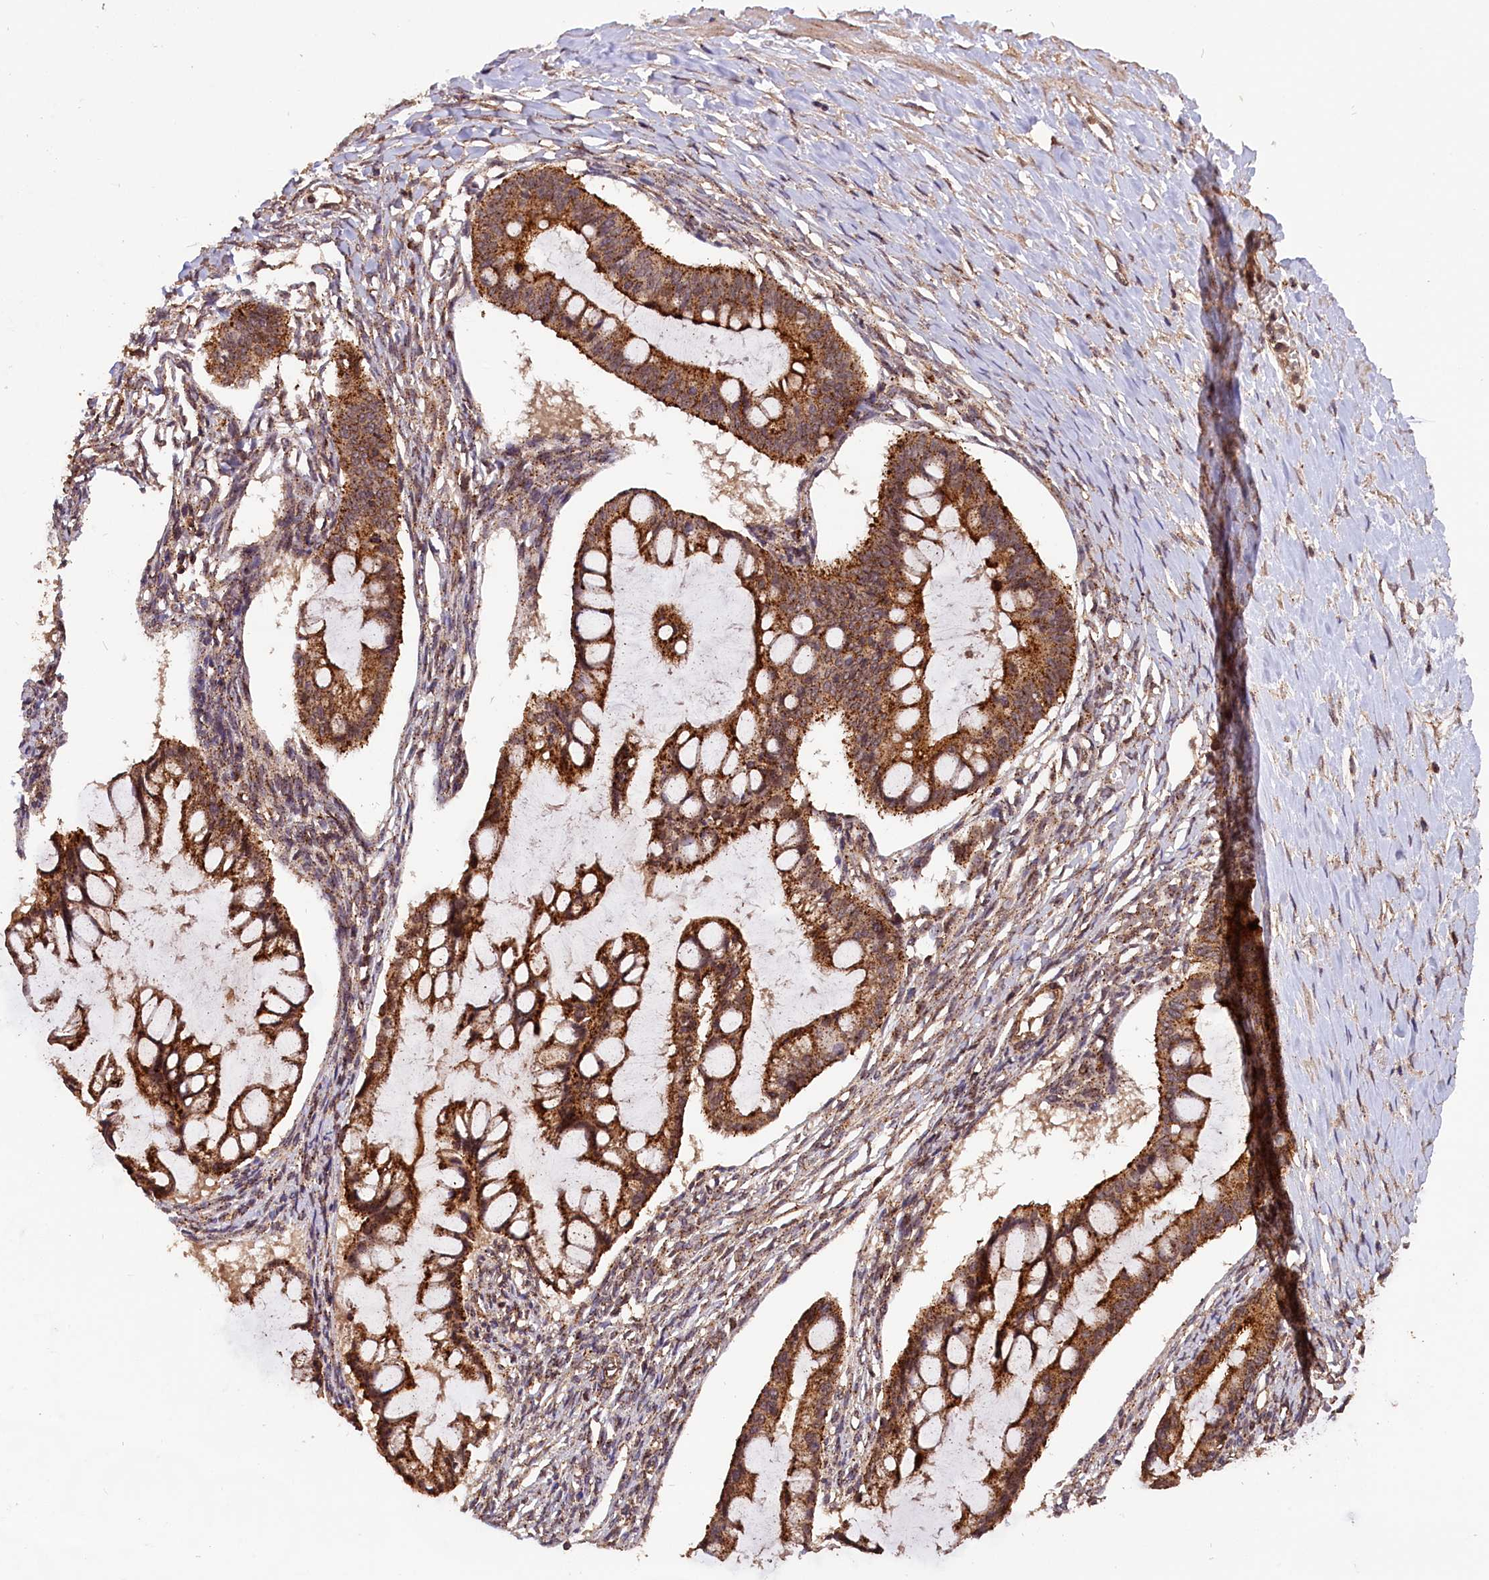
{"staining": {"intensity": "strong", "quantity": ">75%", "location": "cytoplasmic/membranous"}, "tissue": "ovarian cancer", "cell_type": "Tumor cells", "image_type": "cancer", "snomed": [{"axis": "morphology", "description": "Cystadenocarcinoma, mucinous, NOS"}, {"axis": "topography", "description": "Ovary"}], "caption": "IHC photomicrograph of human mucinous cystadenocarcinoma (ovarian) stained for a protein (brown), which displays high levels of strong cytoplasmic/membranous expression in about >75% of tumor cells.", "gene": "IST1", "patient": {"sex": "female", "age": 73}}